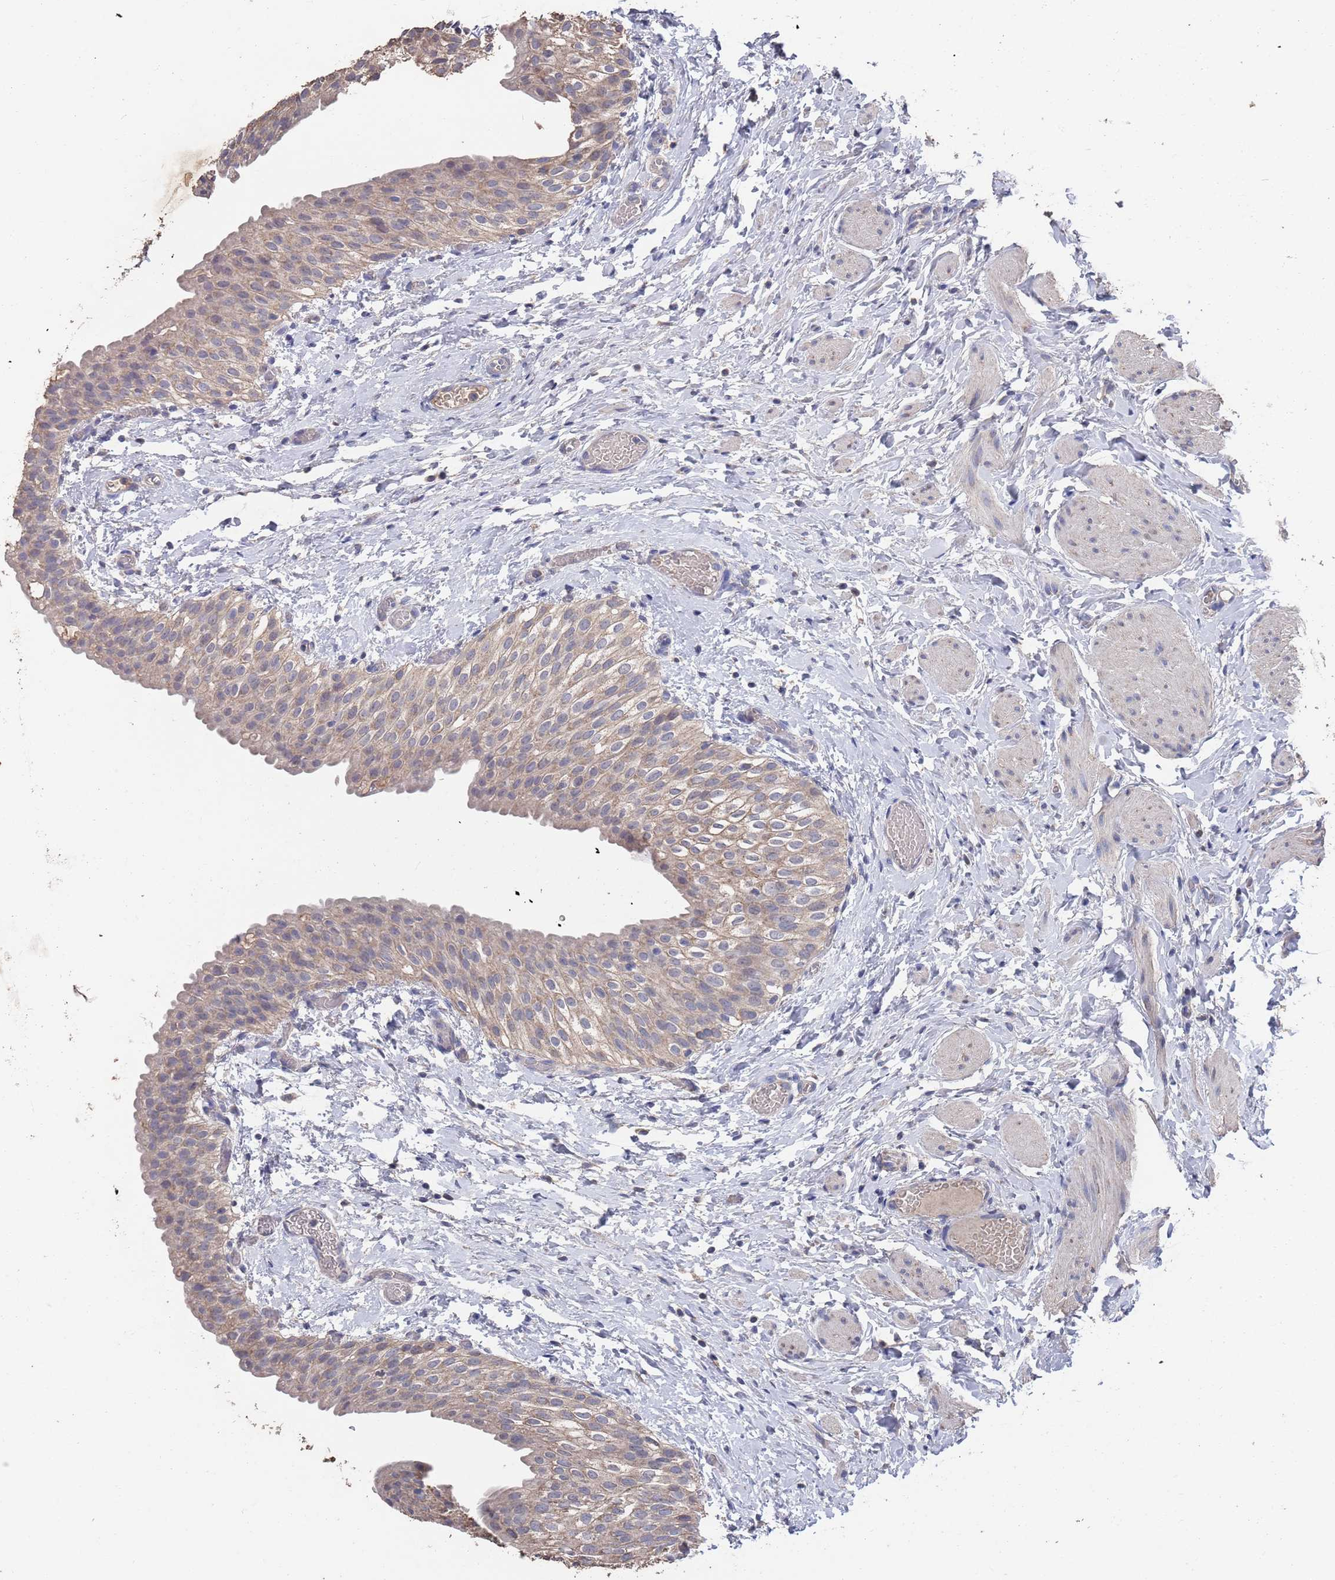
{"staining": {"intensity": "weak", "quantity": ">75%", "location": "cytoplasmic/membranous"}, "tissue": "urinary bladder", "cell_type": "Urothelial cells", "image_type": "normal", "snomed": [{"axis": "morphology", "description": "Normal tissue, NOS"}, {"axis": "topography", "description": "Urinary bladder"}], "caption": "Protein analysis of unremarkable urinary bladder displays weak cytoplasmic/membranous positivity in about >75% of urothelial cells. Ihc stains the protein in brown and the nuclei are stained blue.", "gene": "BTBD18", "patient": {"sex": "male", "age": 1}}